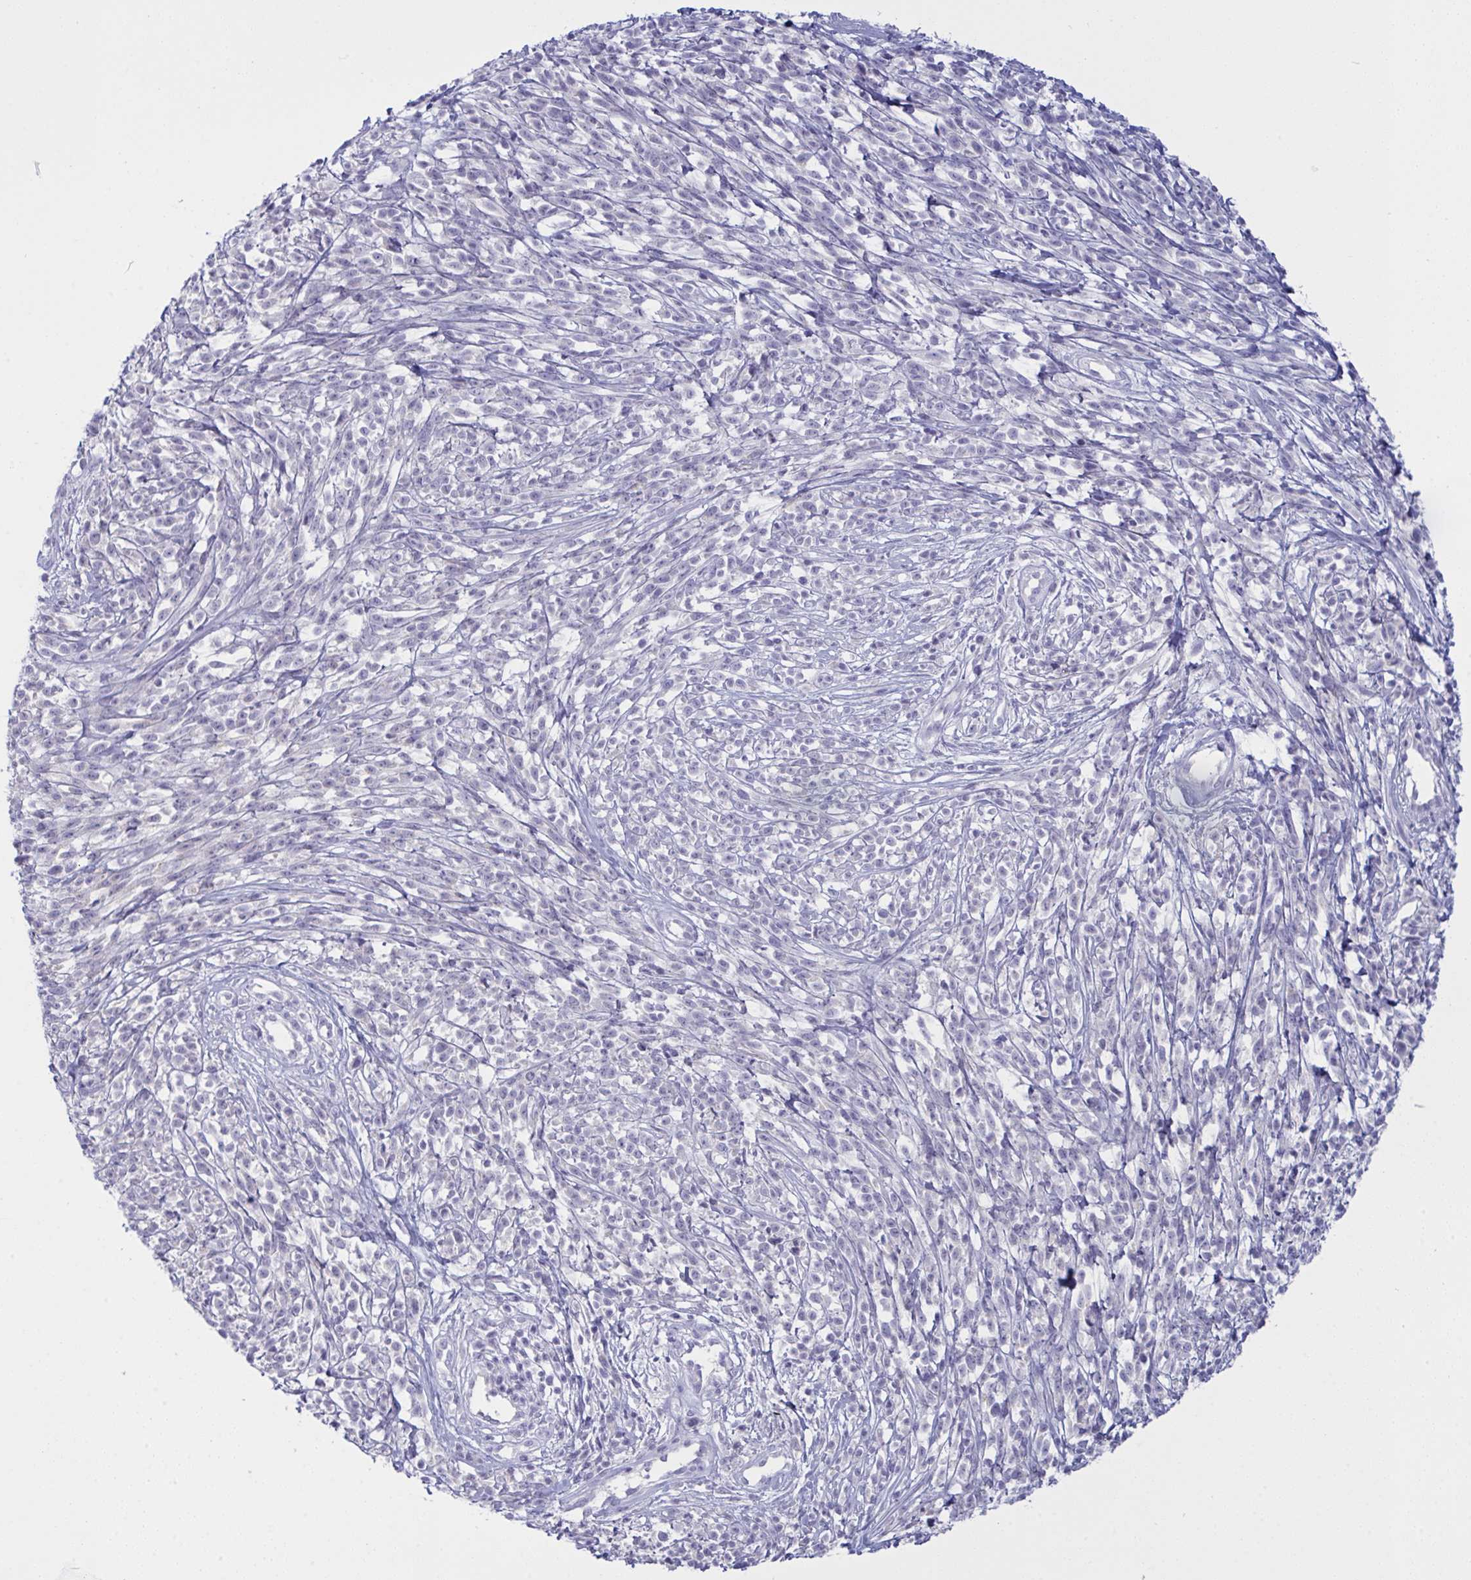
{"staining": {"intensity": "negative", "quantity": "none", "location": "none"}, "tissue": "melanoma", "cell_type": "Tumor cells", "image_type": "cancer", "snomed": [{"axis": "morphology", "description": "Malignant melanoma, NOS"}, {"axis": "topography", "description": "Skin"}, {"axis": "topography", "description": "Skin of trunk"}], "caption": "A histopathology image of human malignant melanoma is negative for staining in tumor cells.", "gene": "TENT5D", "patient": {"sex": "male", "age": 74}}